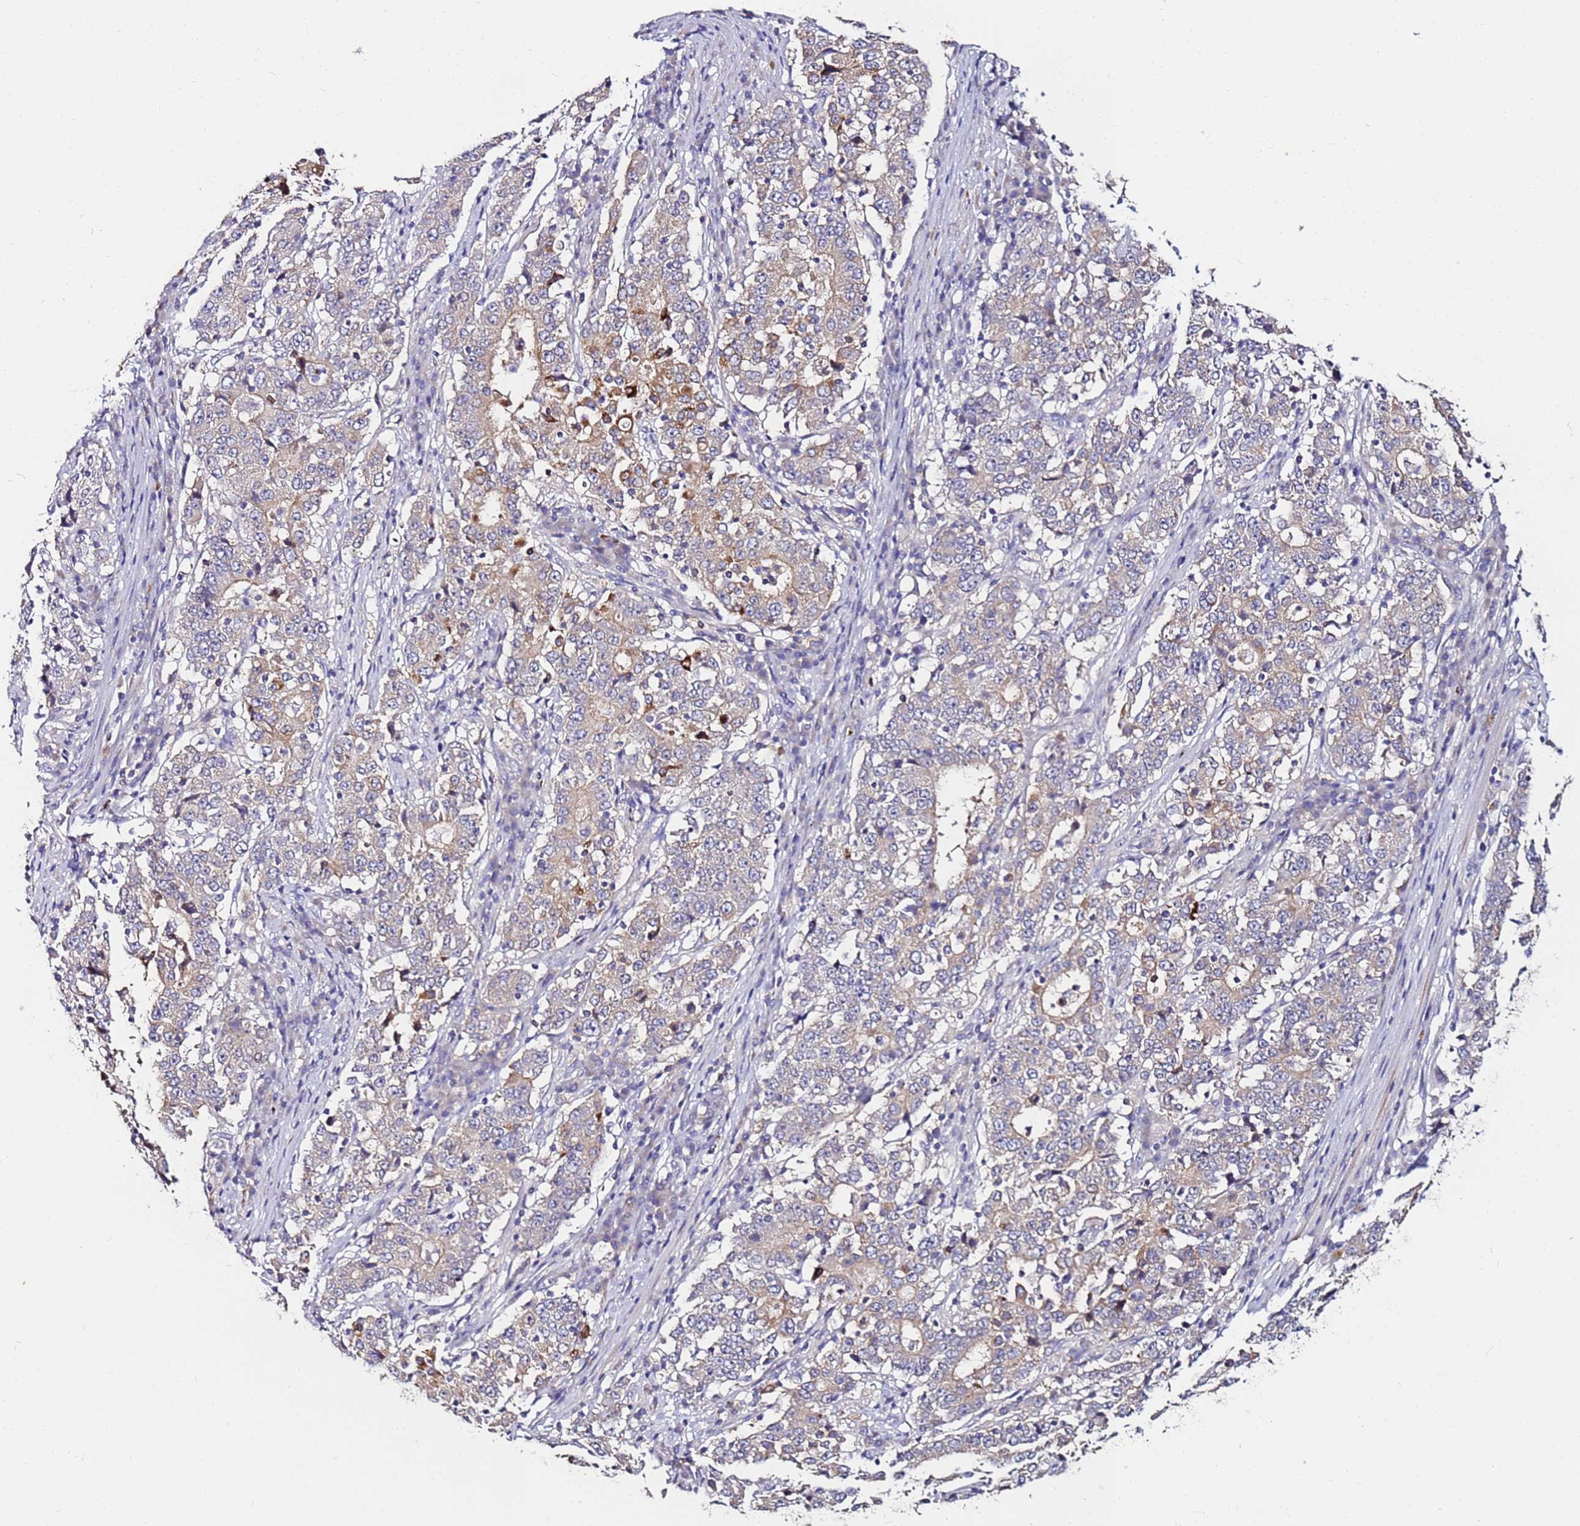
{"staining": {"intensity": "weak", "quantity": "25%-75%", "location": "cytoplasmic/membranous"}, "tissue": "stomach cancer", "cell_type": "Tumor cells", "image_type": "cancer", "snomed": [{"axis": "morphology", "description": "Adenocarcinoma, NOS"}, {"axis": "topography", "description": "Stomach"}], "caption": "Tumor cells reveal low levels of weak cytoplasmic/membranous positivity in approximately 25%-75% of cells in stomach cancer (adenocarcinoma). The staining is performed using DAB (3,3'-diaminobenzidine) brown chromogen to label protein expression. The nuclei are counter-stained blue using hematoxylin.", "gene": "SRRM5", "patient": {"sex": "male", "age": 59}}